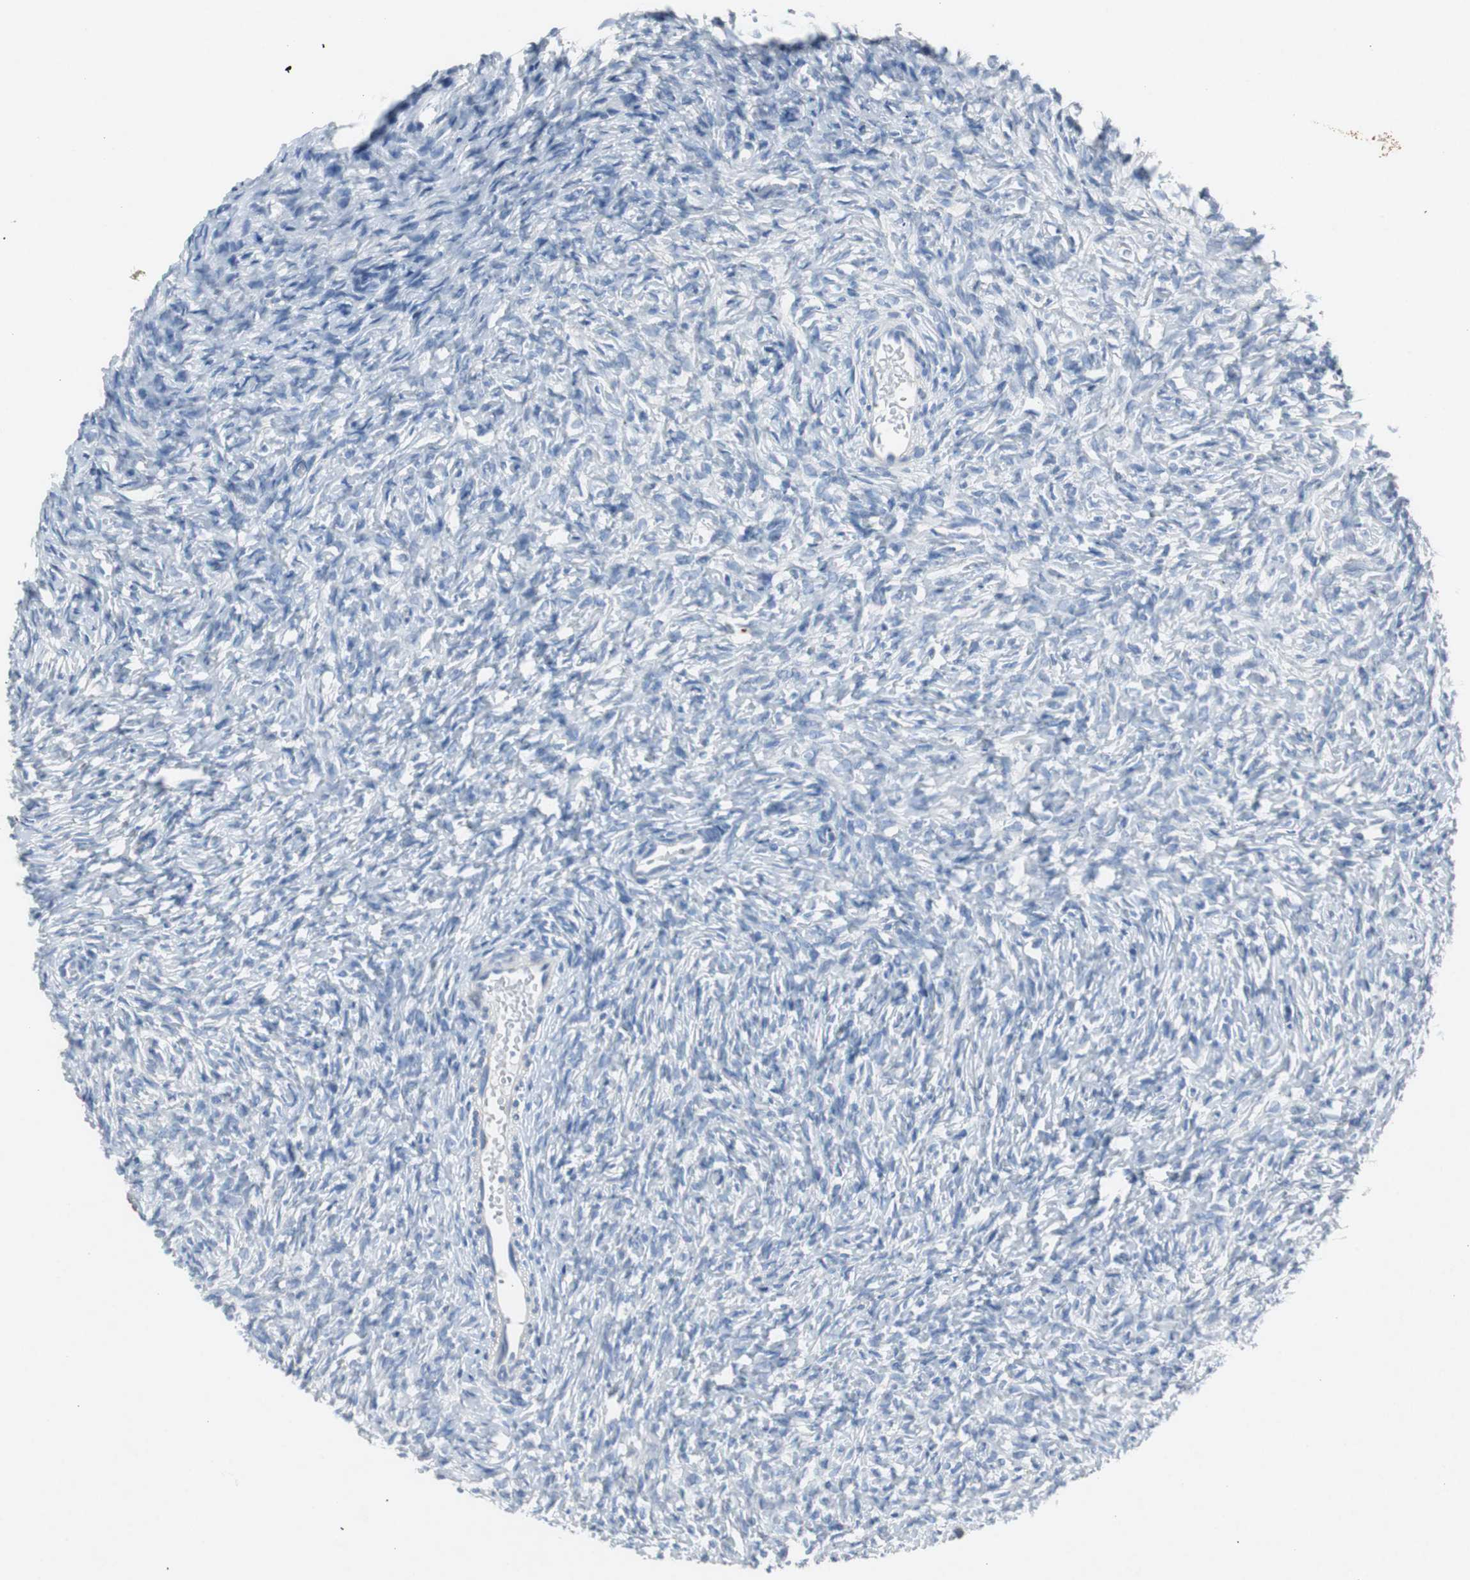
{"staining": {"intensity": "negative", "quantity": "none", "location": "none"}, "tissue": "ovary", "cell_type": "Ovarian stroma cells", "image_type": "normal", "snomed": [{"axis": "morphology", "description": "Normal tissue, NOS"}, {"axis": "topography", "description": "Ovary"}], "caption": "DAB immunohistochemical staining of unremarkable ovary displays no significant positivity in ovarian stroma cells. (DAB immunohistochemistry, high magnification).", "gene": "LRP2", "patient": {"sex": "female", "age": 35}}